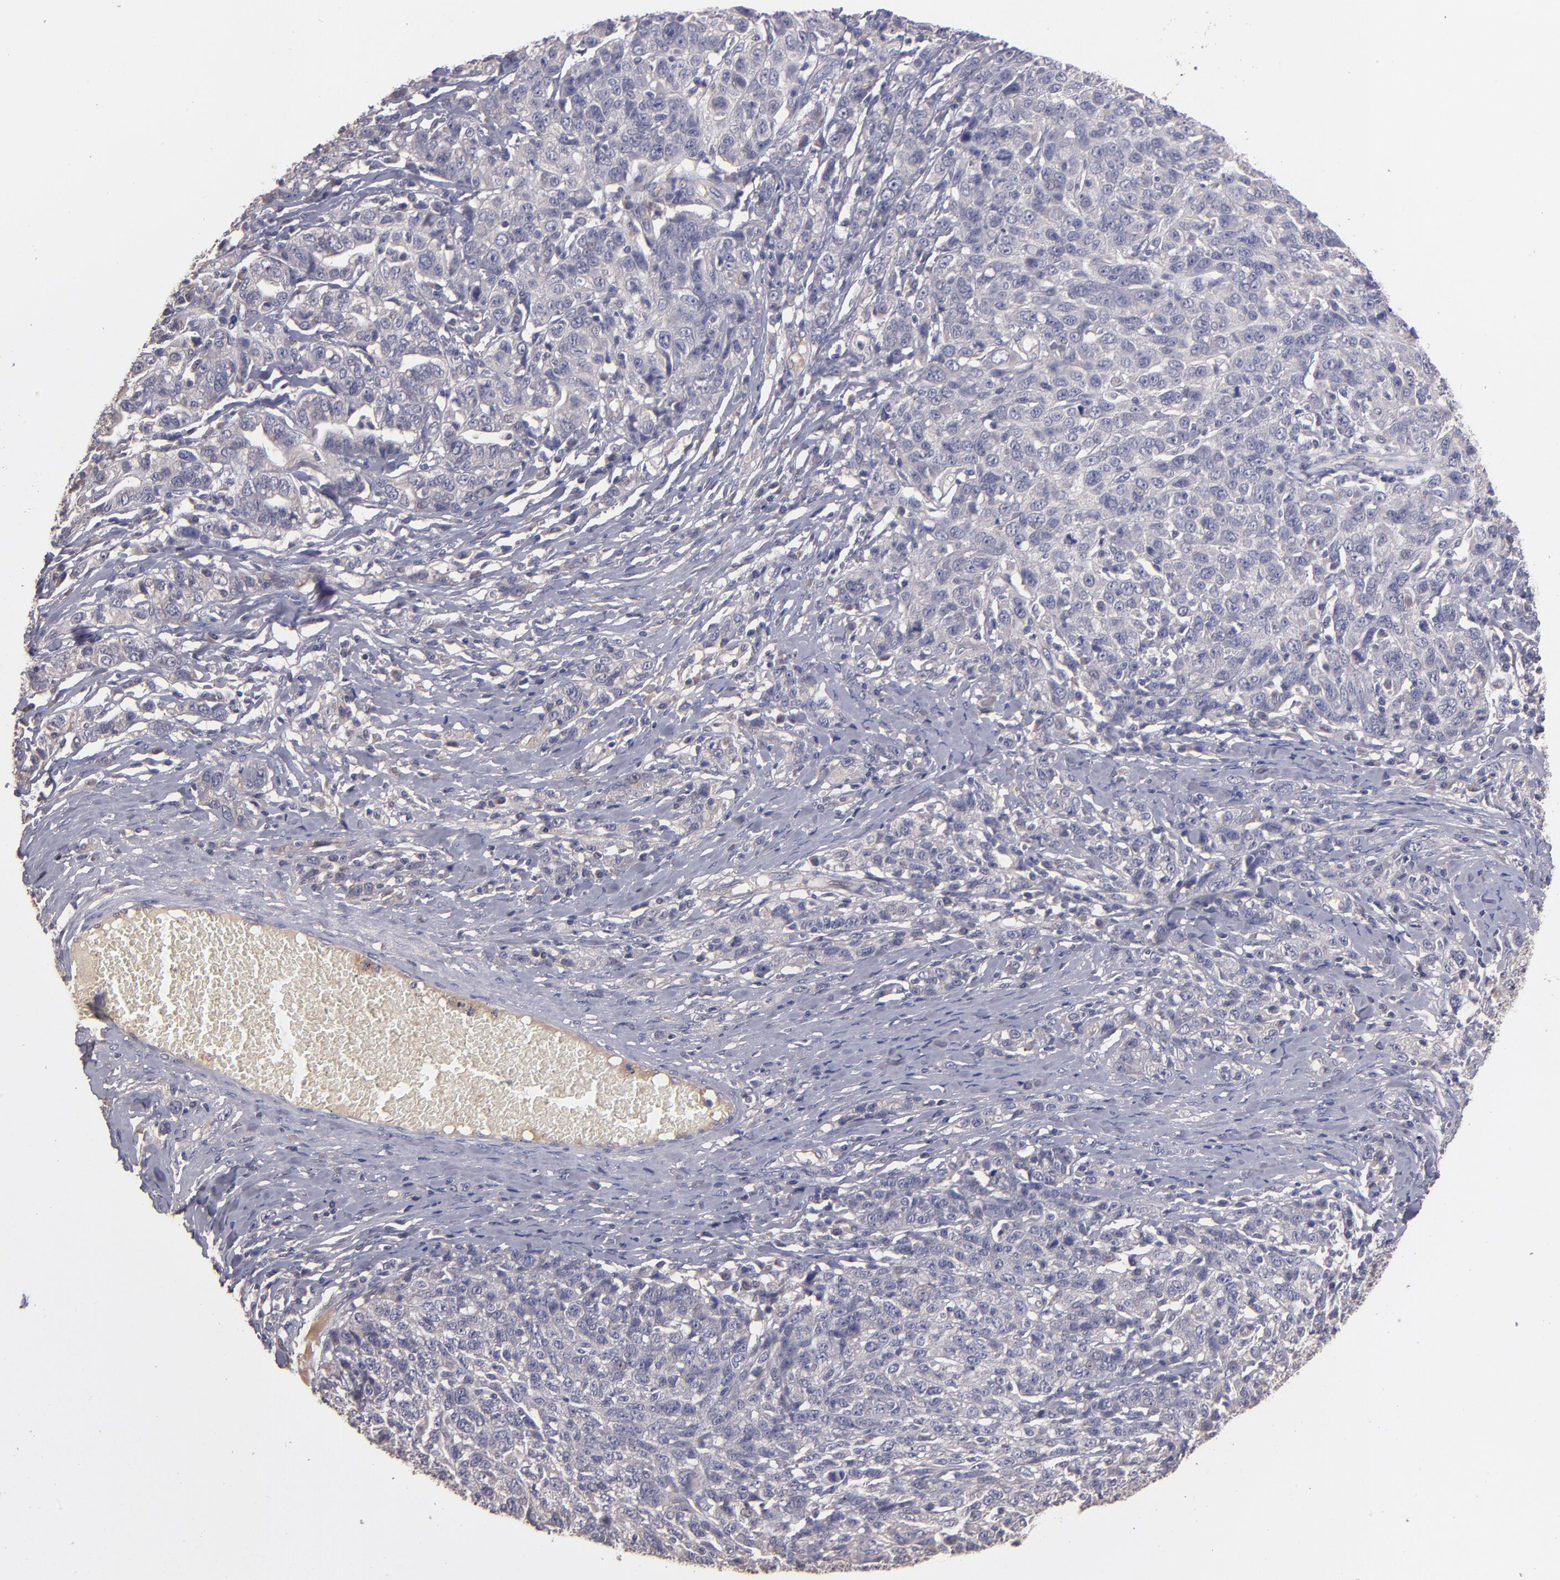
{"staining": {"intensity": "negative", "quantity": "none", "location": "none"}, "tissue": "ovarian cancer", "cell_type": "Tumor cells", "image_type": "cancer", "snomed": [{"axis": "morphology", "description": "Cystadenocarcinoma, serous, NOS"}, {"axis": "topography", "description": "Ovary"}], "caption": "Ovarian serous cystadenocarcinoma was stained to show a protein in brown. There is no significant positivity in tumor cells.", "gene": "GNAZ", "patient": {"sex": "female", "age": 71}}